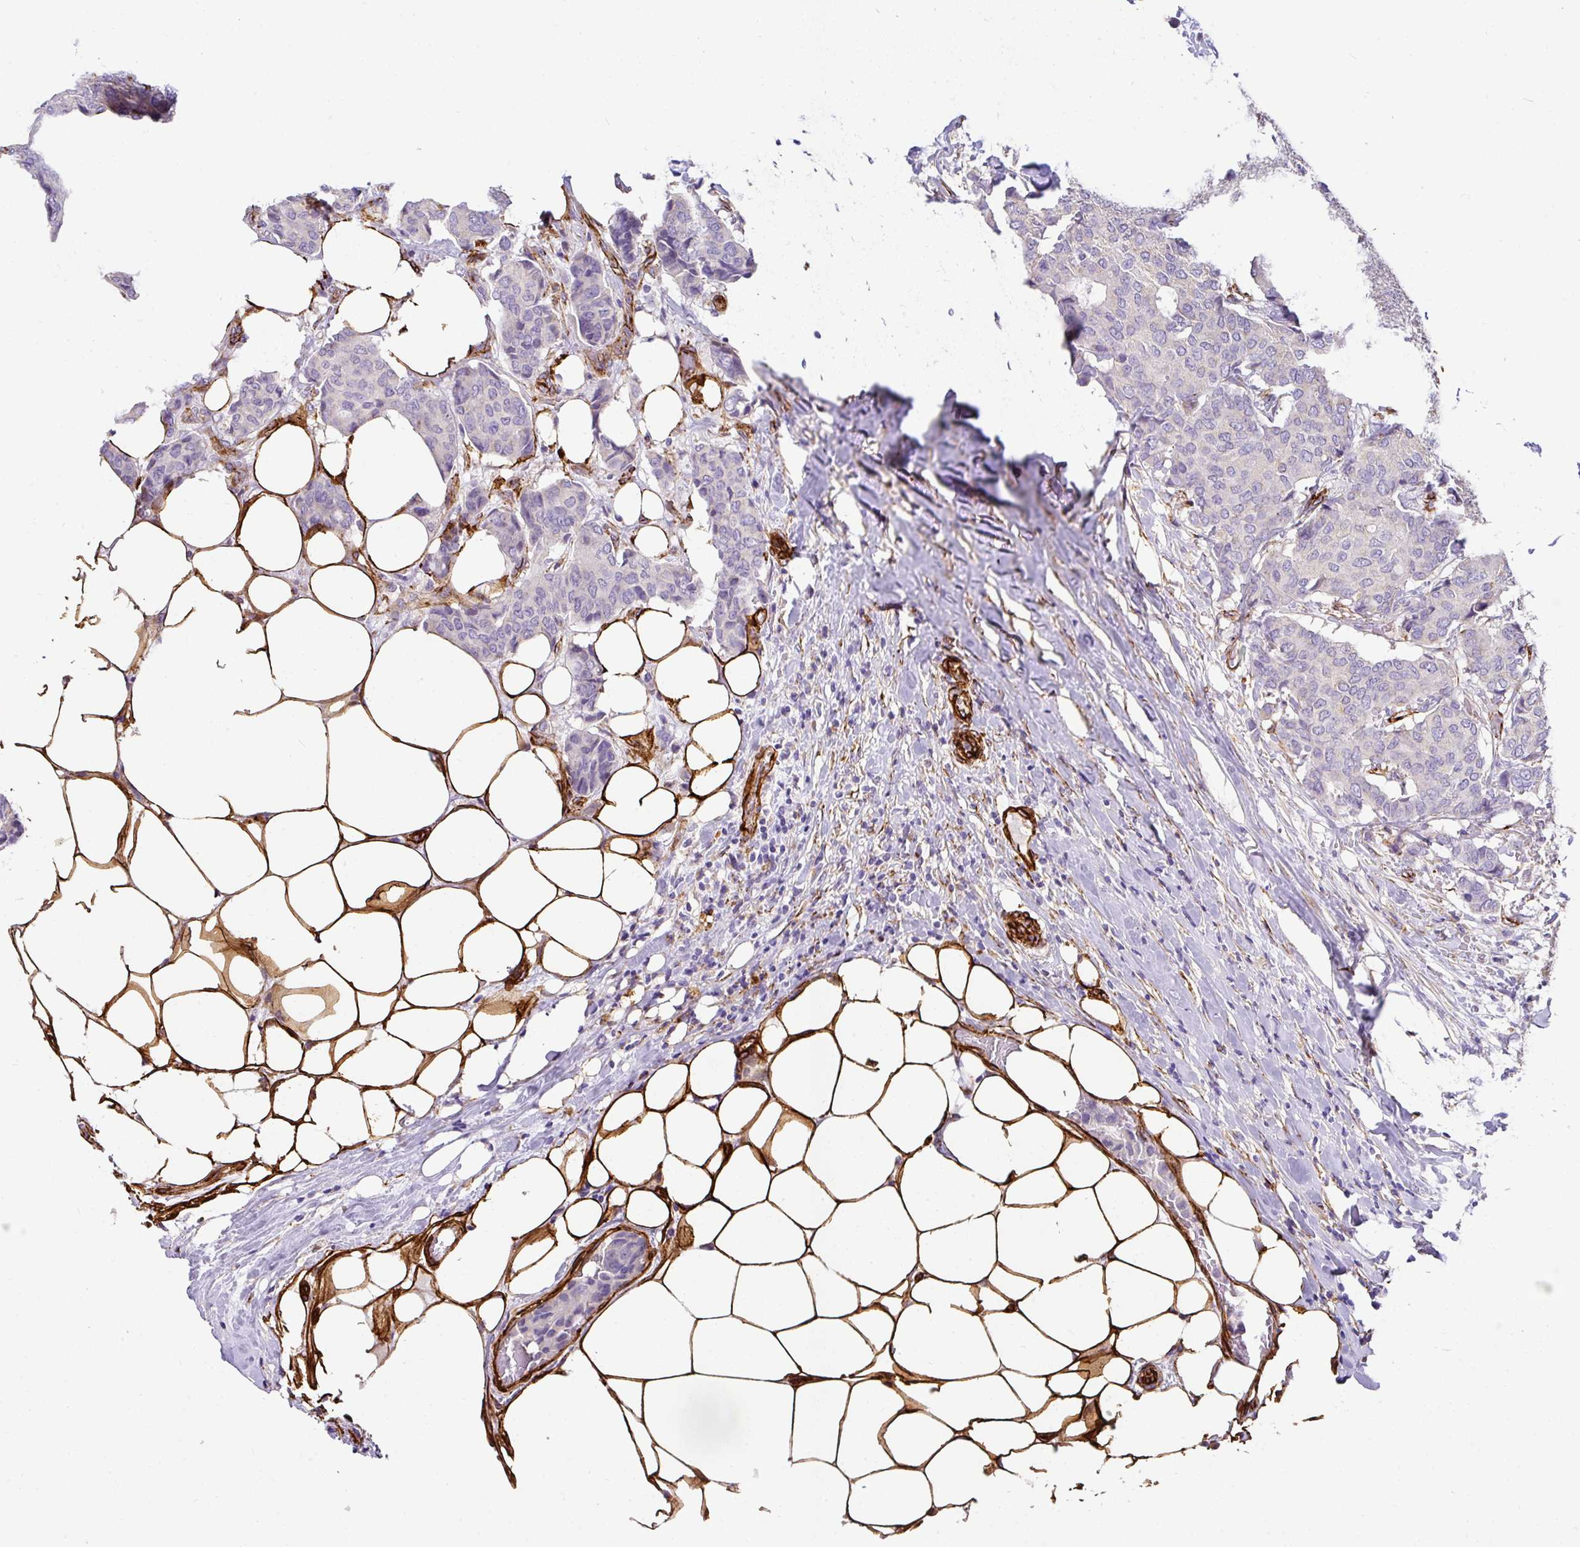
{"staining": {"intensity": "negative", "quantity": "none", "location": "none"}, "tissue": "breast cancer", "cell_type": "Tumor cells", "image_type": "cancer", "snomed": [{"axis": "morphology", "description": "Duct carcinoma"}, {"axis": "topography", "description": "Breast"}], "caption": "Immunohistochemistry histopathology image of human breast infiltrating ductal carcinoma stained for a protein (brown), which exhibits no staining in tumor cells.", "gene": "SLC25A17", "patient": {"sex": "female", "age": 75}}